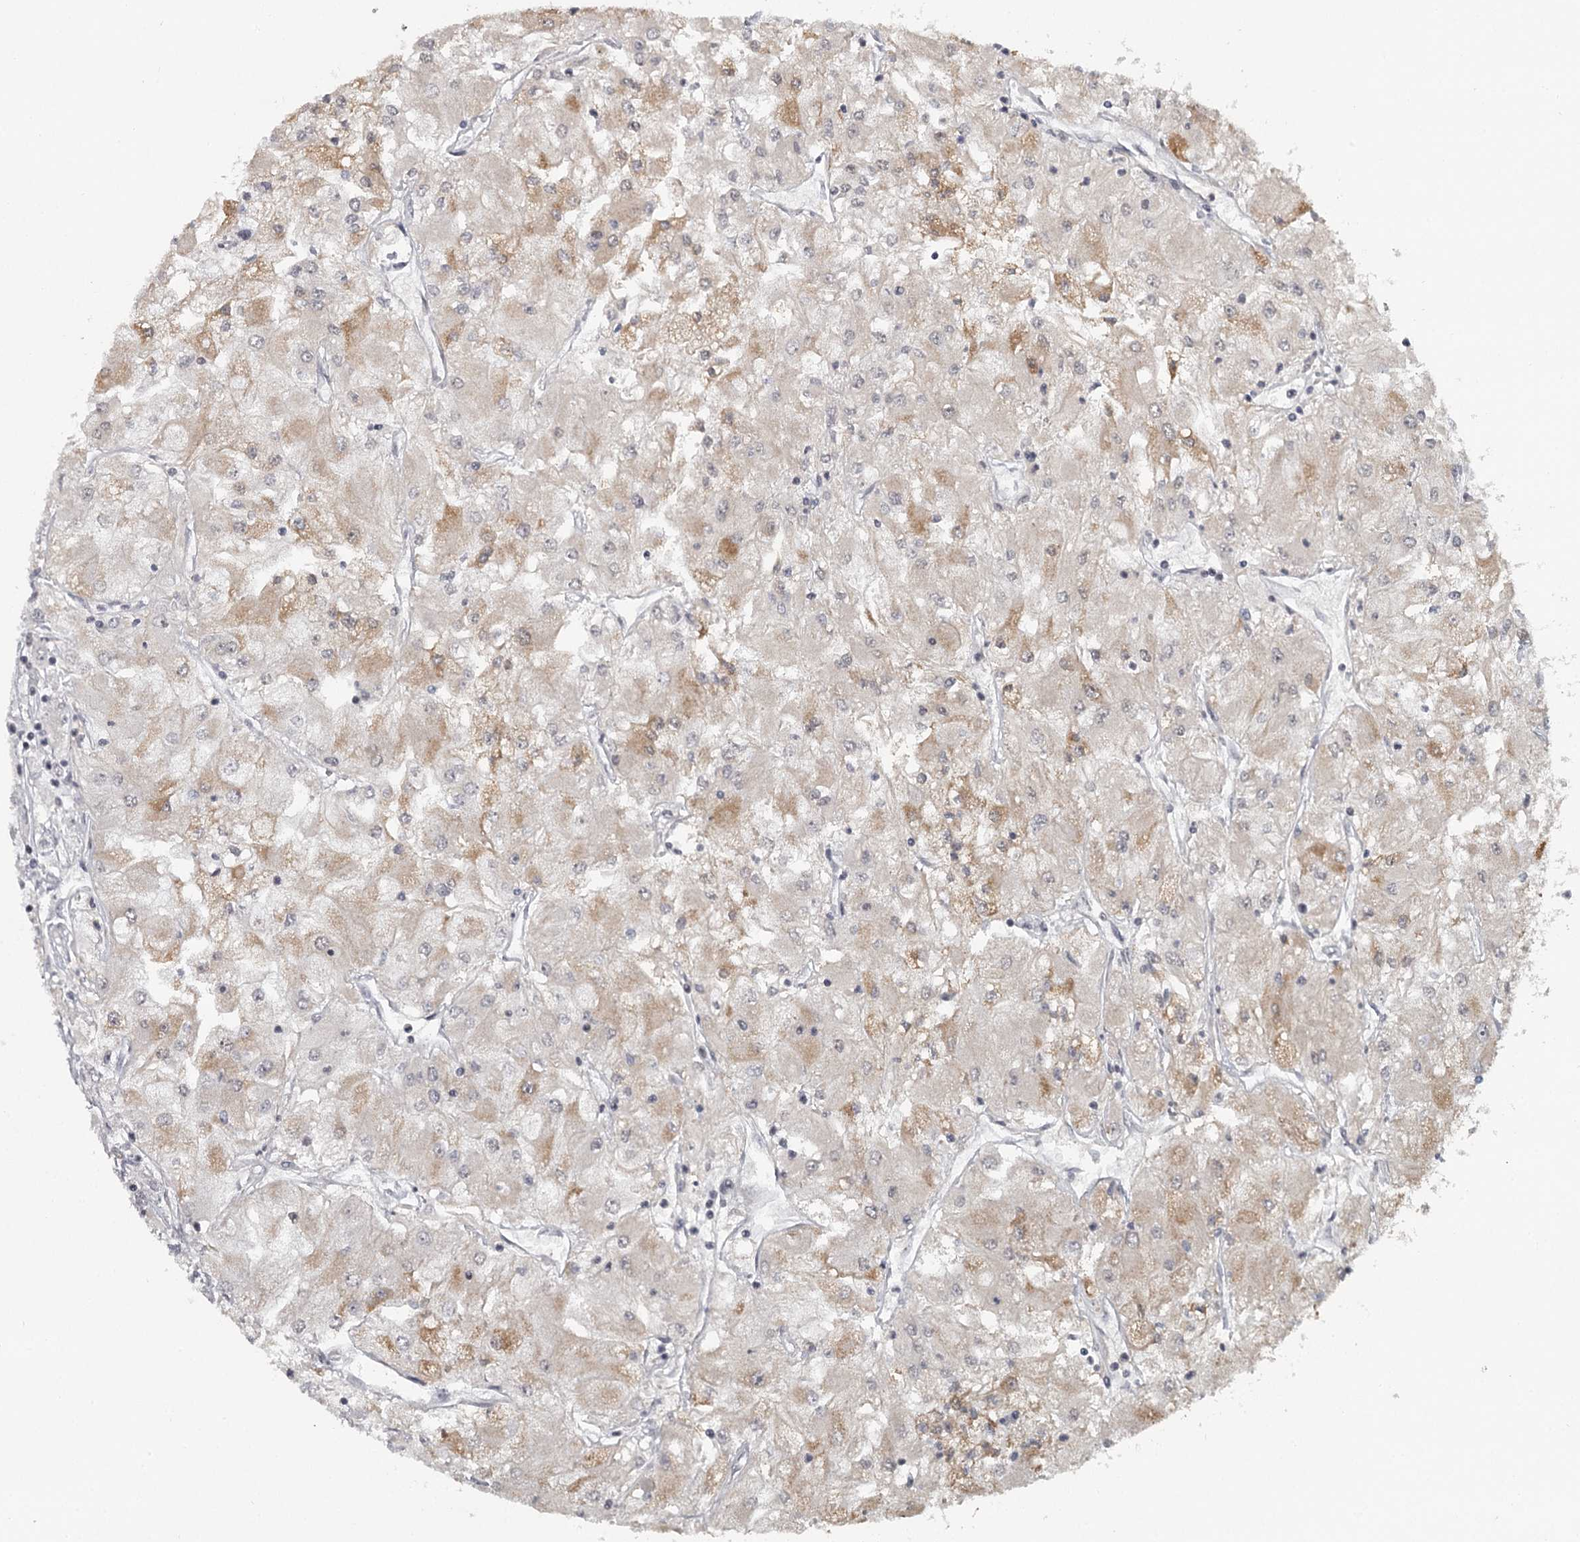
{"staining": {"intensity": "weak", "quantity": ">75%", "location": "cytoplasmic/membranous"}, "tissue": "renal cancer", "cell_type": "Tumor cells", "image_type": "cancer", "snomed": [{"axis": "morphology", "description": "Adenocarcinoma, NOS"}, {"axis": "topography", "description": "Kidney"}], "caption": "Approximately >75% of tumor cells in renal adenocarcinoma display weak cytoplasmic/membranous protein expression as visualized by brown immunohistochemical staining.", "gene": "FAM13C", "patient": {"sex": "male", "age": 80}}